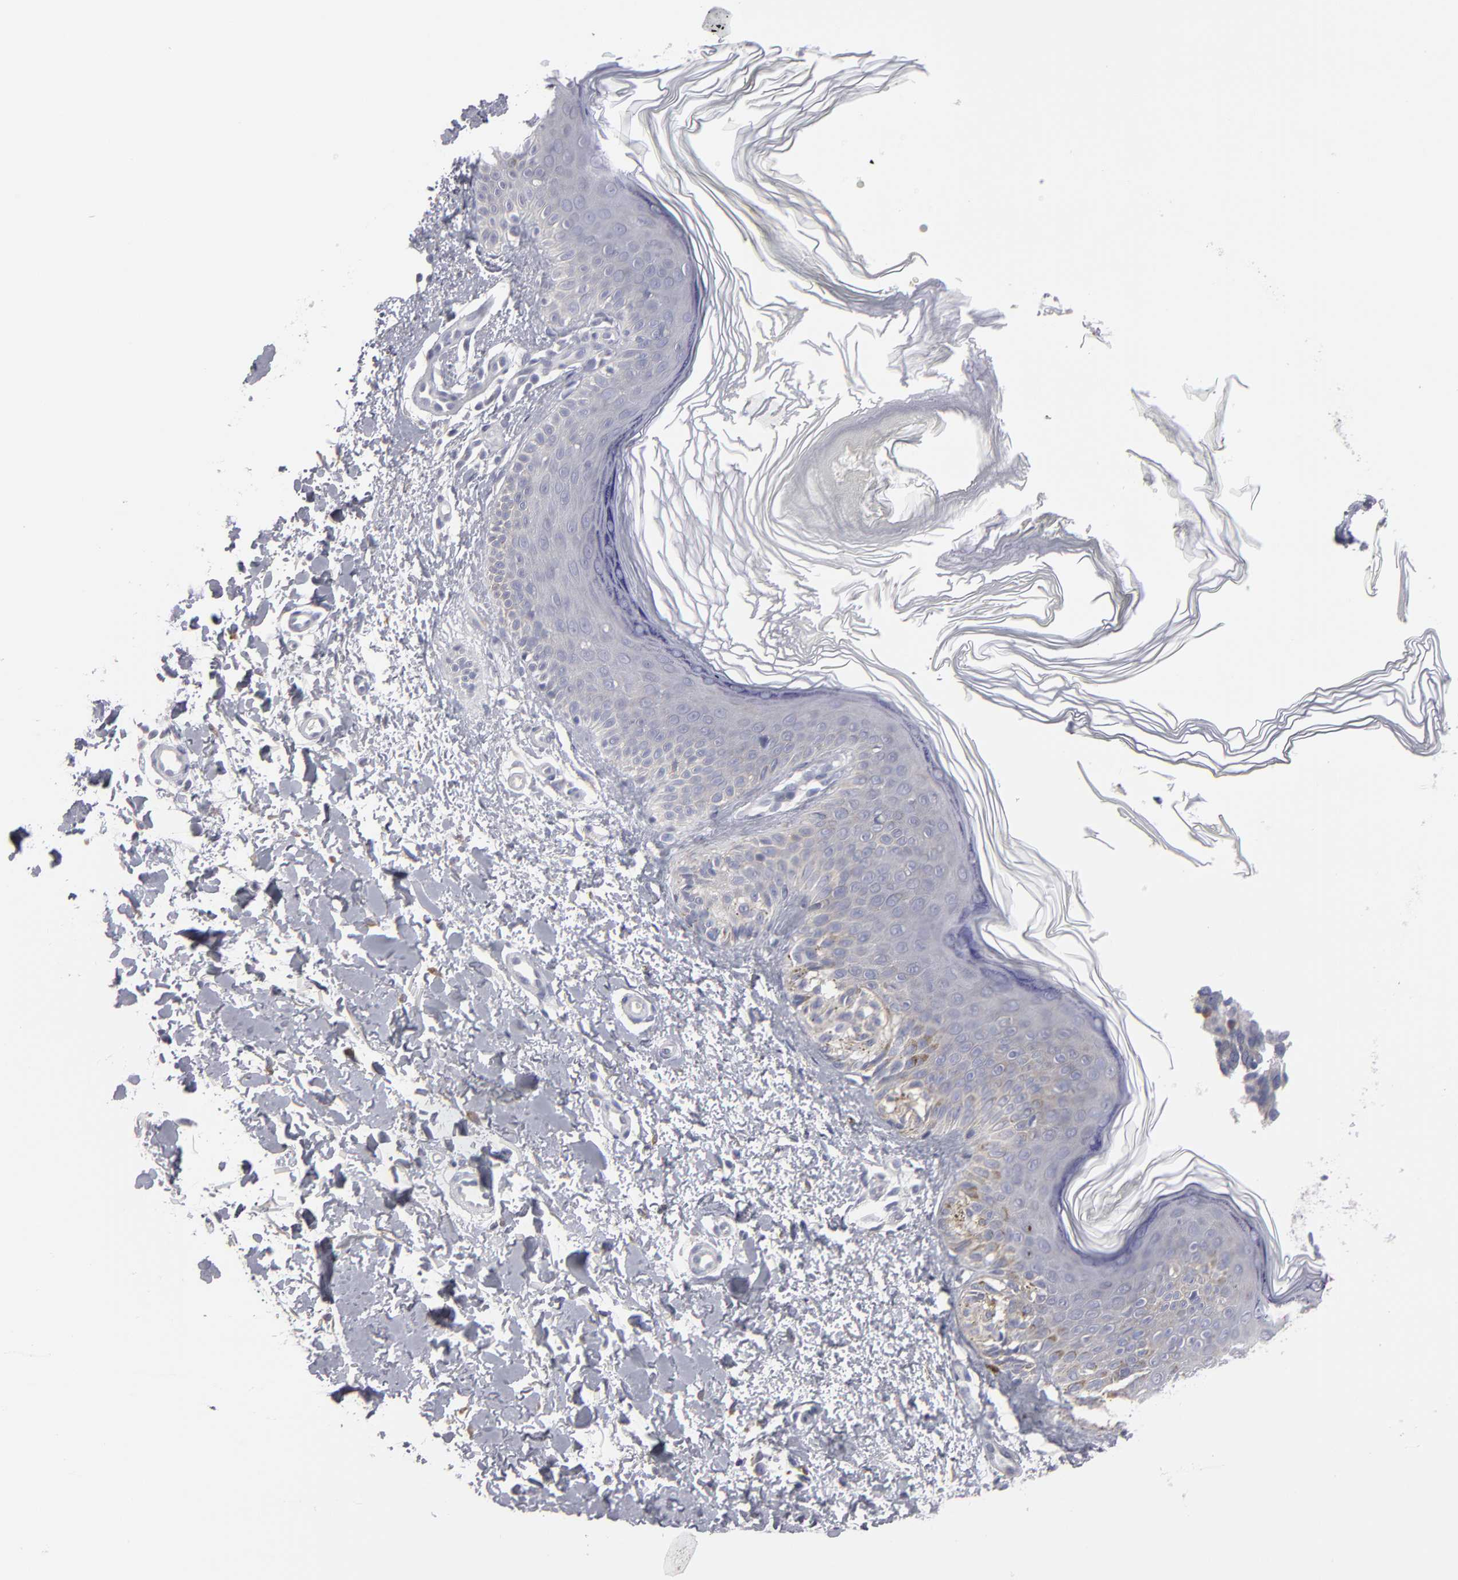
{"staining": {"intensity": "weak", "quantity": ">75%", "location": "cytoplasmic/membranous"}, "tissue": "melanoma", "cell_type": "Tumor cells", "image_type": "cancer", "snomed": [{"axis": "morphology", "description": "Normal tissue, NOS"}, {"axis": "morphology", "description": "Malignant melanoma, NOS"}, {"axis": "topography", "description": "Skin"}], "caption": "Protein analysis of malignant melanoma tissue shows weak cytoplasmic/membranous positivity in about >75% of tumor cells. The staining was performed using DAB to visualize the protein expression in brown, while the nuclei were stained in blue with hematoxylin (Magnification: 20x).", "gene": "CCDC80", "patient": {"sex": "male", "age": 83}}